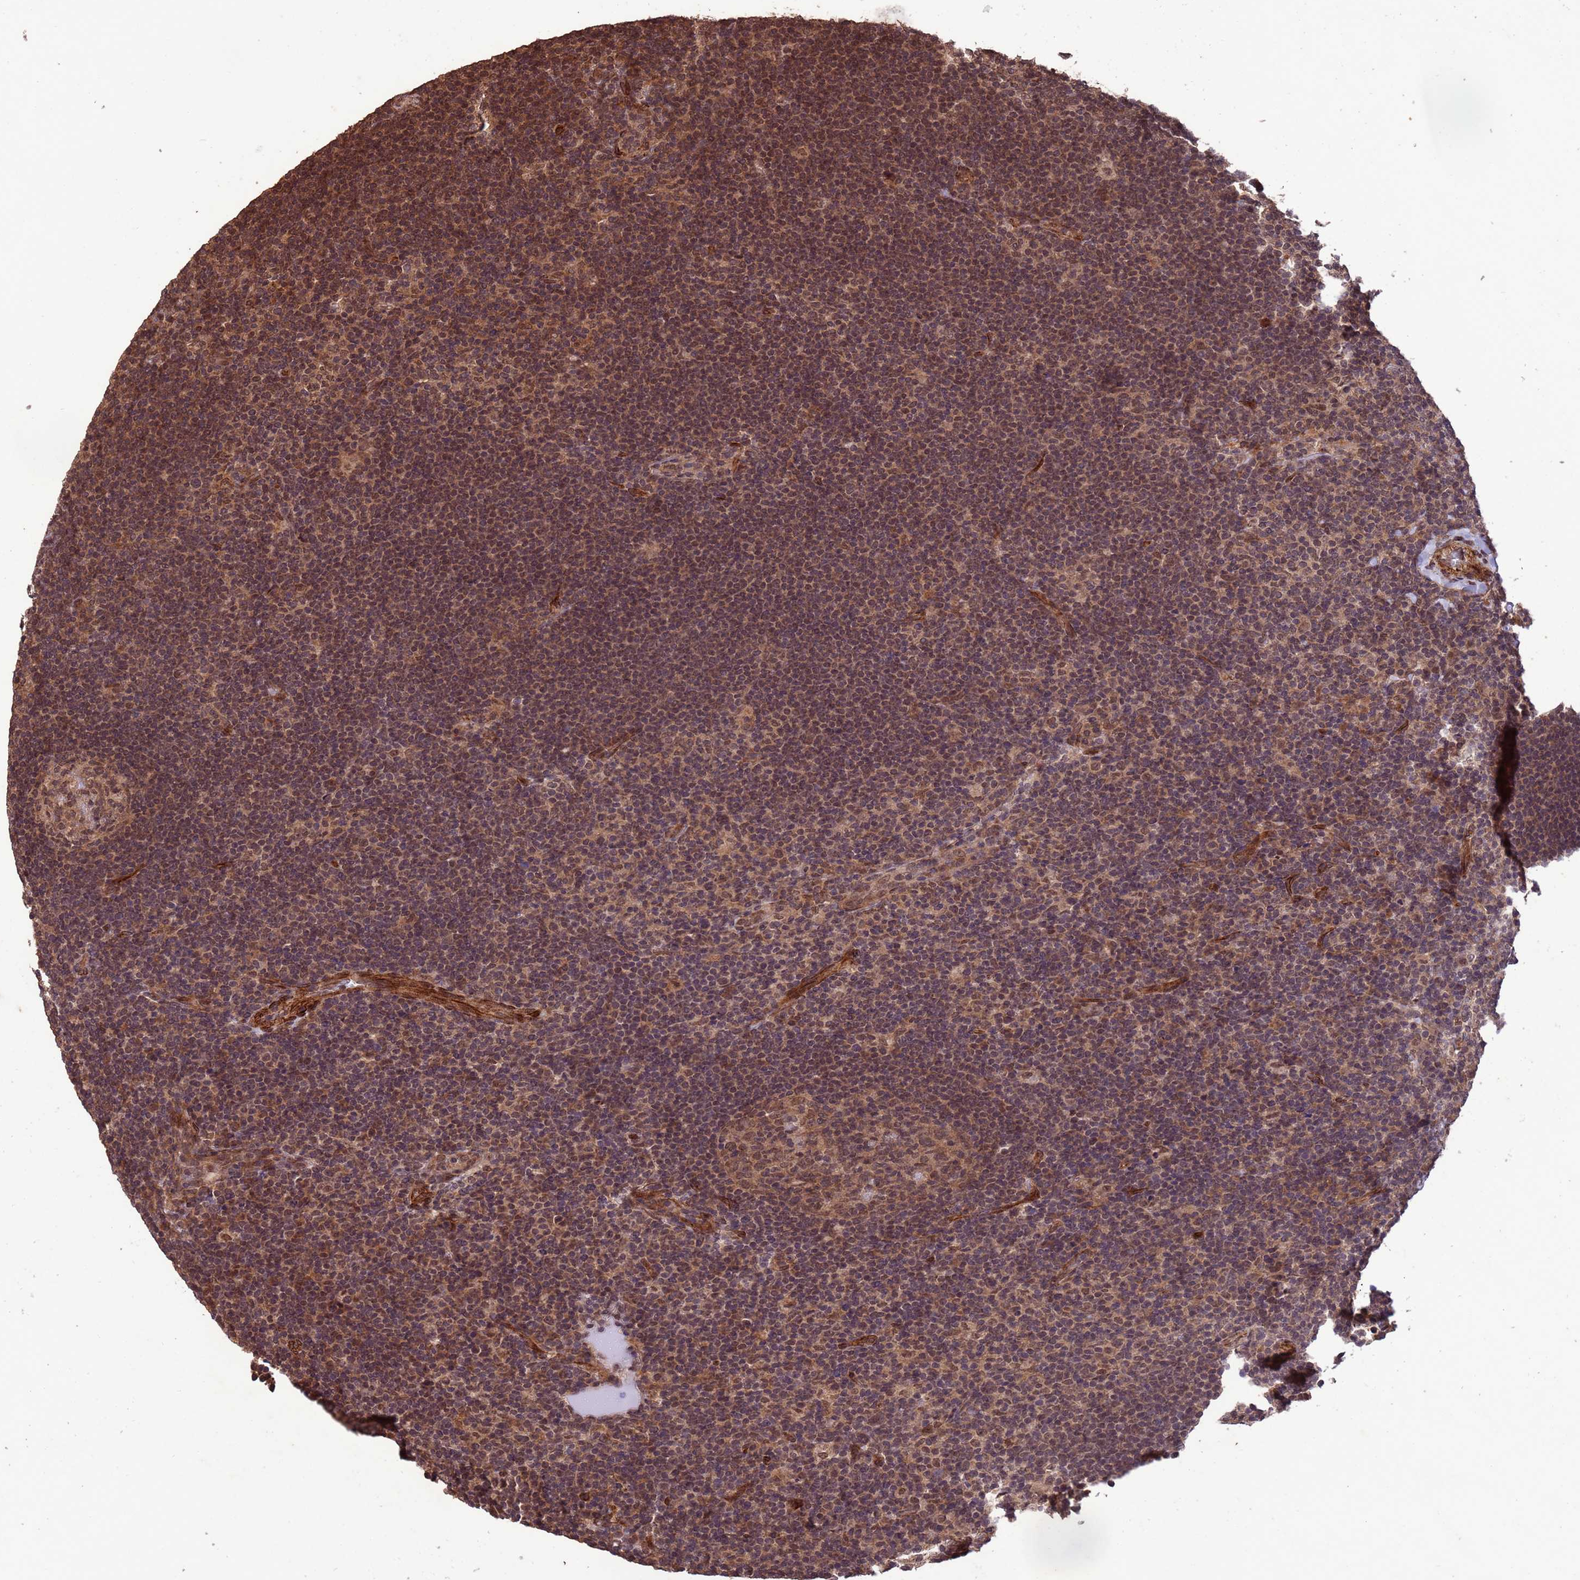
{"staining": {"intensity": "moderate", "quantity": ">75%", "location": "nuclear"}, "tissue": "lymphoma", "cell_type": "Tumor cells", "image_type": "cancer", "snomed": [{"axis": "morphology", "description": "Hodgkin's disease, NOS"}, {"axis": "topography", "description": "Lymph node"}], "caption": "Moderate nuclear expression for a protein is present in about >75% of tumor cells of Hodgkin's disease using immunohistochemistry (IHC).", "gene": "VSTM4", "patient": {"sex": "female", "age": 57}}